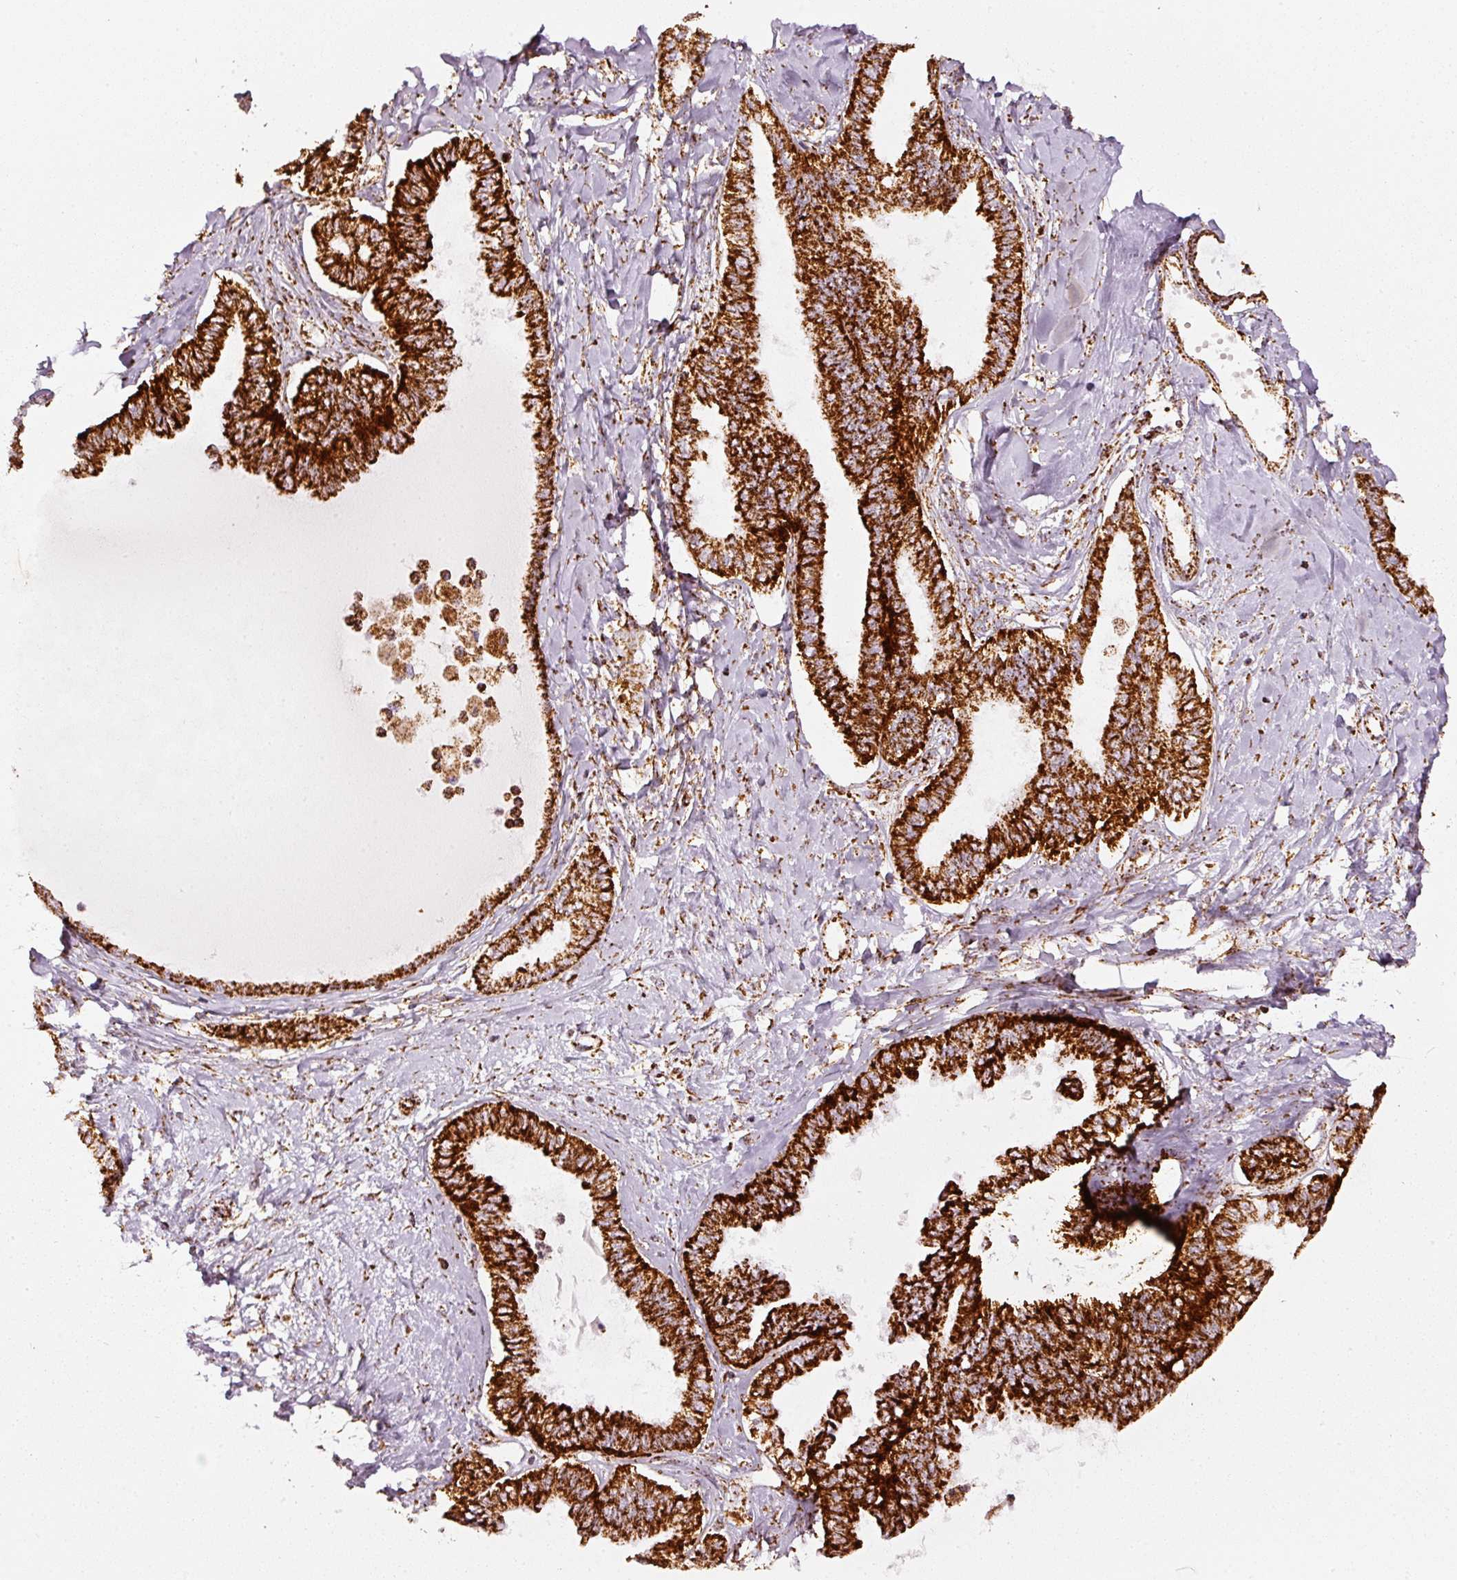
{"staining": {"intensity": "strong", "quantity": ">75%", "location": "cytoplasmic/membranous"}, "tissue": "ovarian cancer", "cell_type": "Tumor cells", "image_type": "cancer", "snomed": [{"axis": "morphology", "description": "Carcinoma, endometroid"}, {"axis": "topography", "description": "Ovary"}], "caption": "Brown immunohistochemical staining in human ovarian cancer reveals strong cytoplasmic/membranous positivity in approximately >75% of tumor cells. Using DAB (3,3'-diaminobenzidine) (brown) and hematoxylin (blue) stains, captured at high magnification using brightfield microscopy.", "gene": "UQCRC1", "patient": {"sex": "female", "age": 70}}